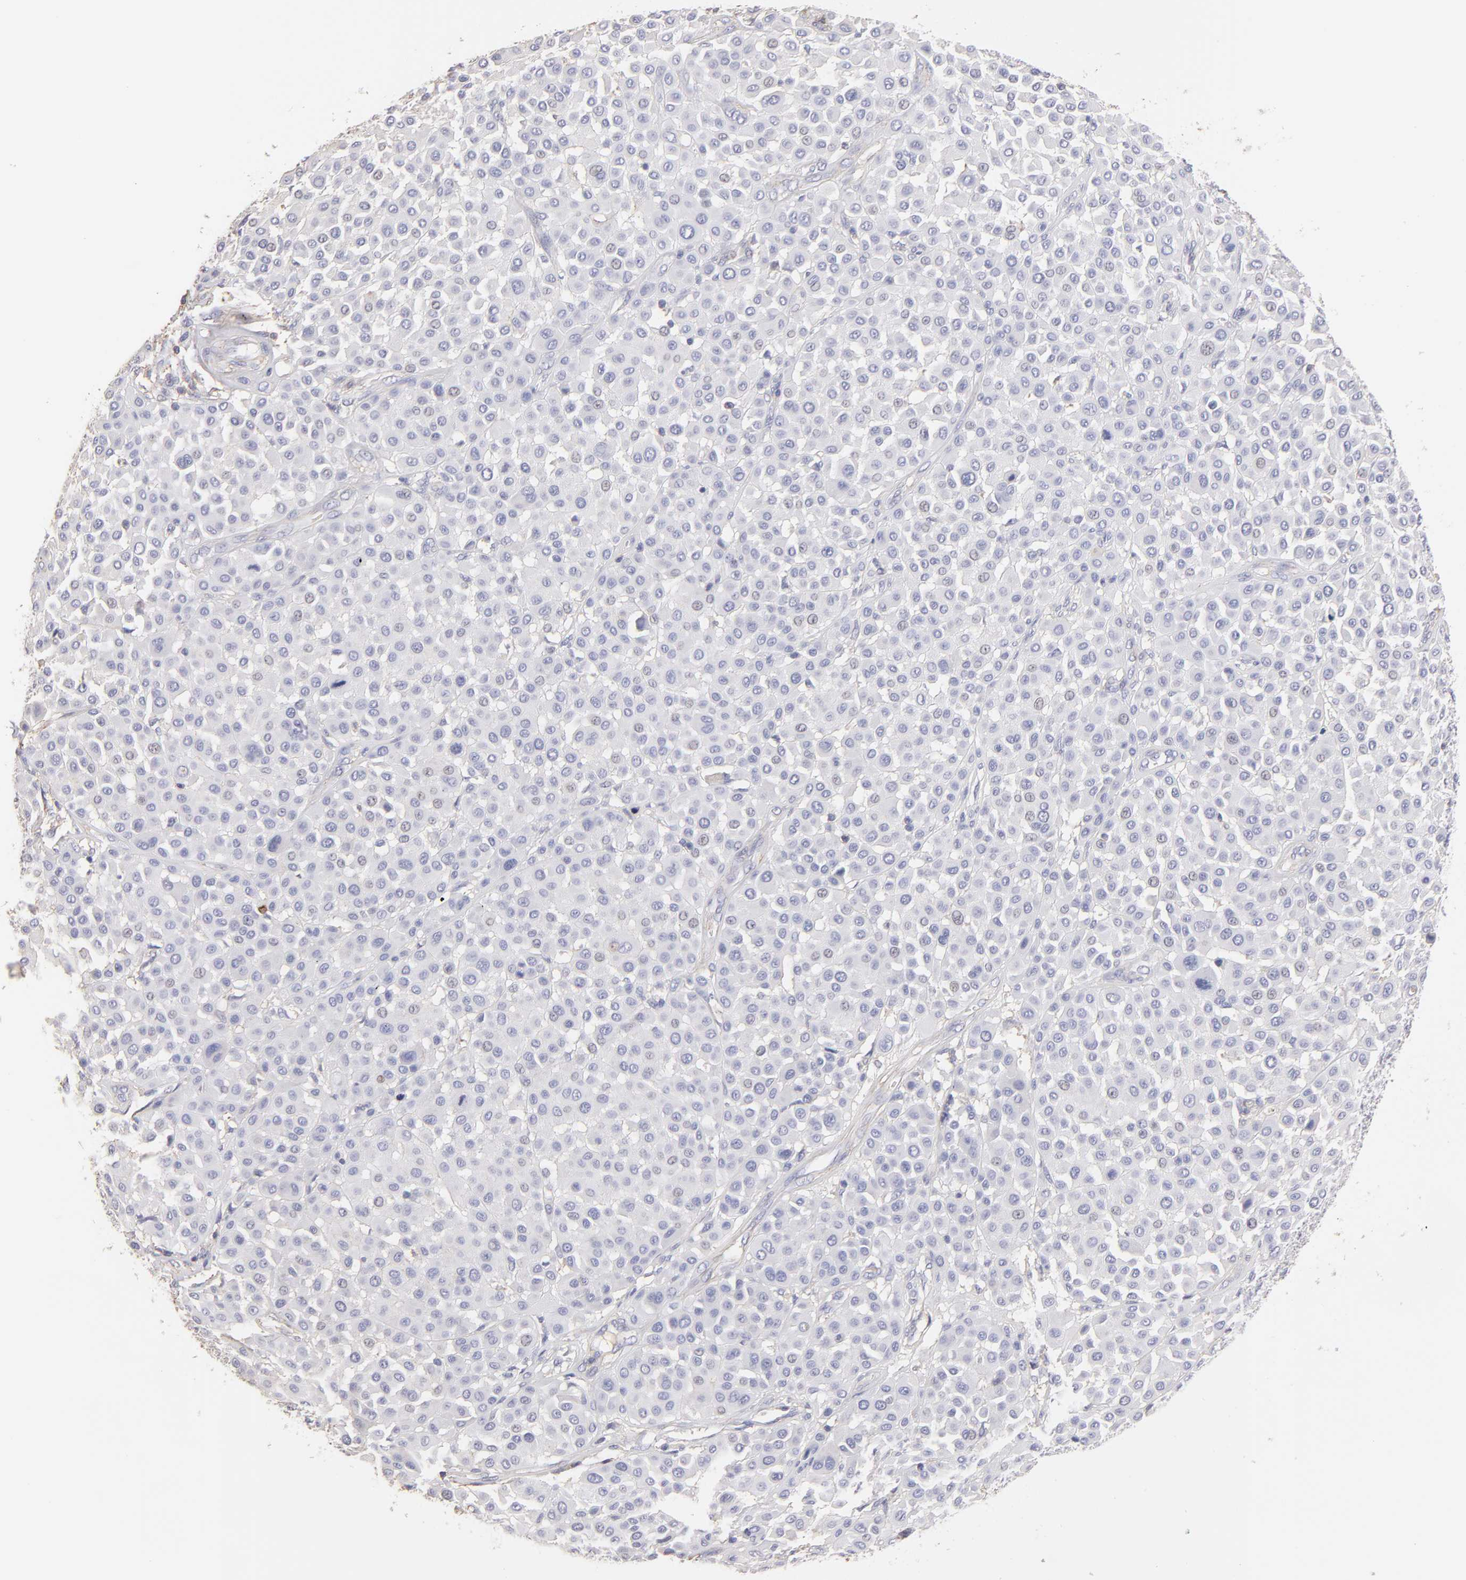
{"staining": {"intensity": "negative", "quantity": "none", "location": "none"}, "tissue": "melanoma", "cell_type": "Tumor cells", "image_type": "cancer", "snomed": [{"axis": "morphology", "description": "Malignant melanoma, Metastatic site"}, {"axis": "topography", "description": "Soft tissue"}], "caption": "Immunohistochemistry (IHC) micrograph of neoplastic tissue: malignant melanoma (metastatic site) stained with DAB (3,3'-diaminobenzidine) exhibits no significant protein staining in tumor cells.", "gene": "ABCB1", "patient": {"sex": "male", "age": 41}}